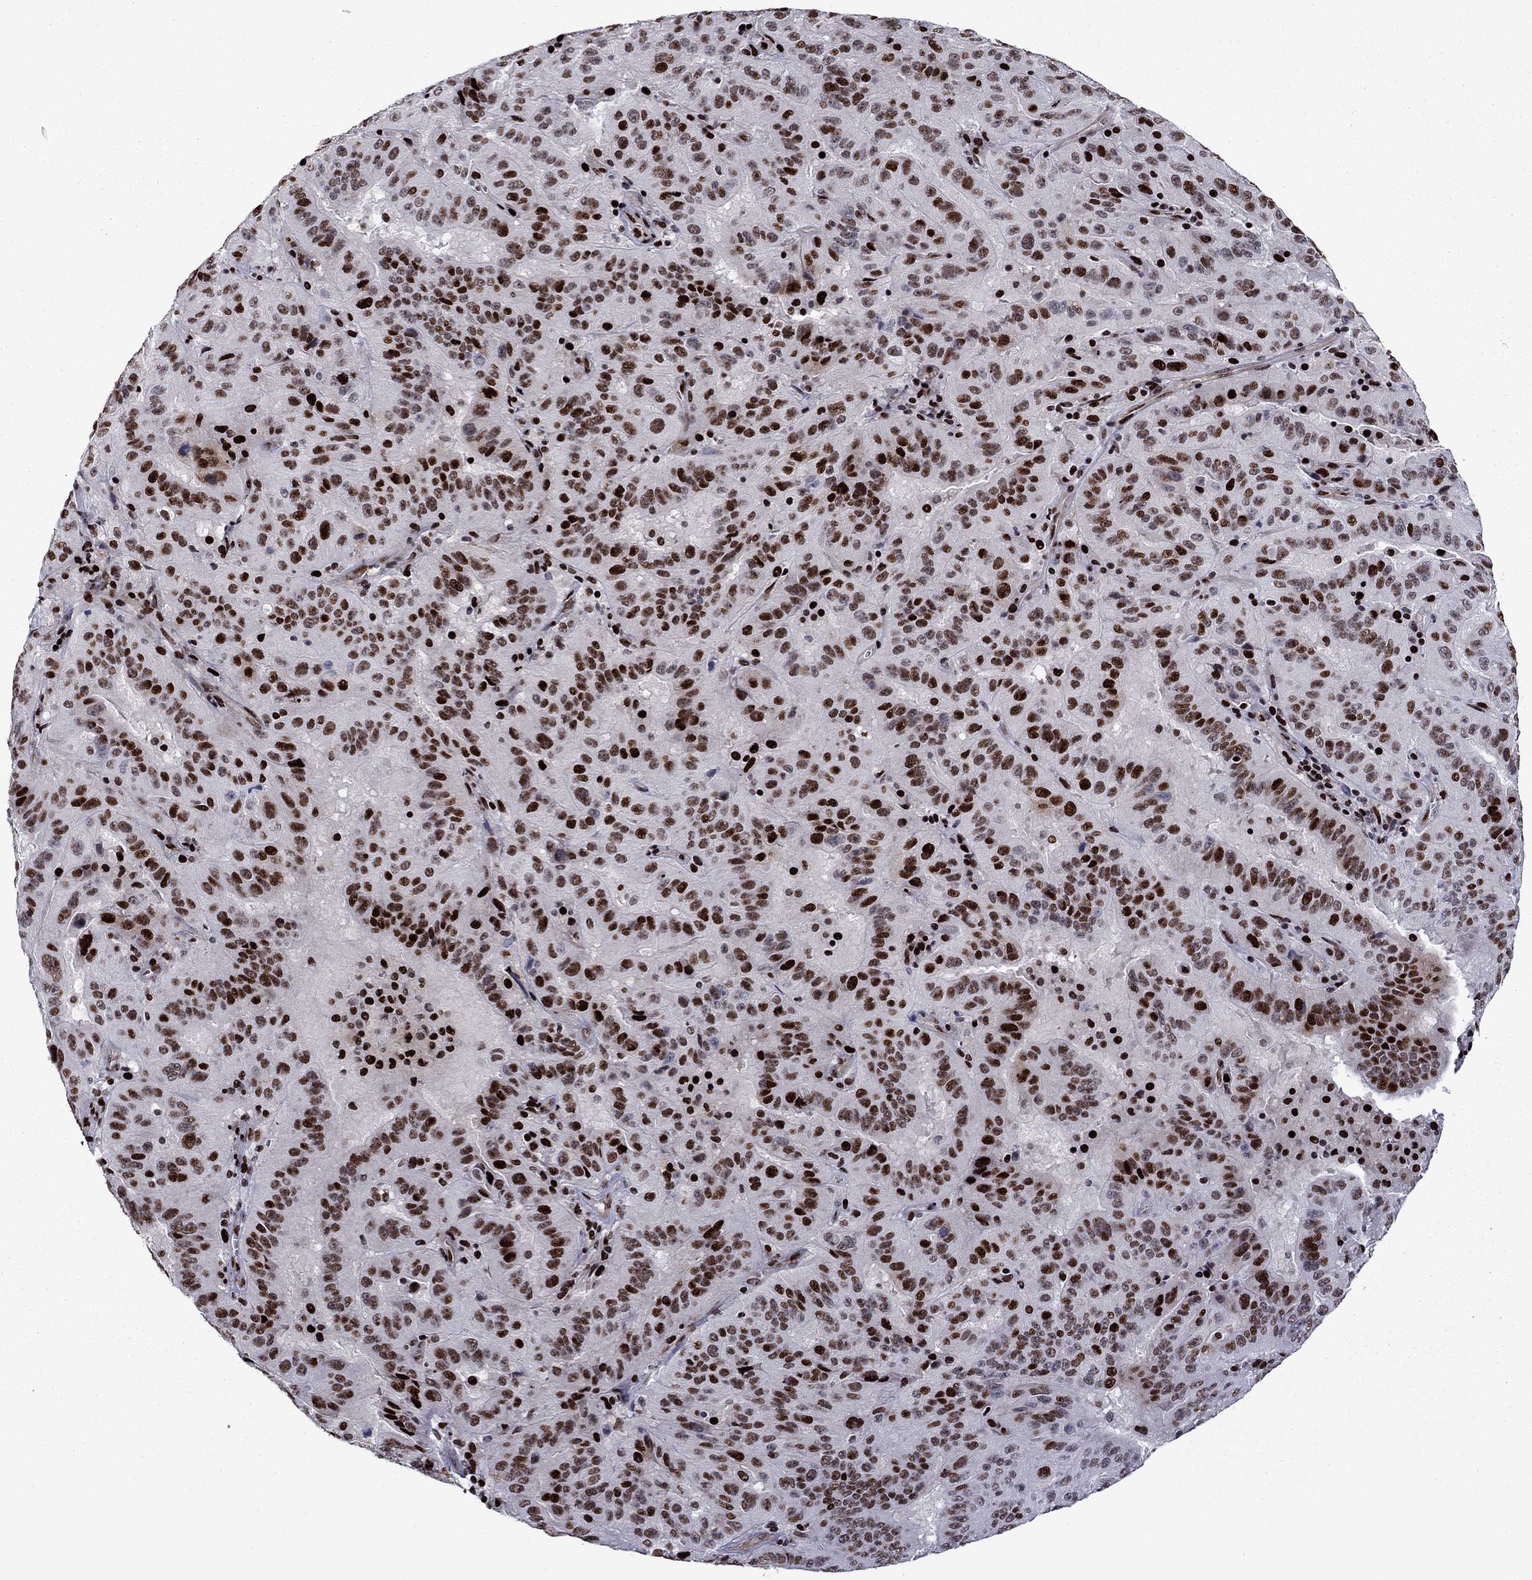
{"staining": {"intensity": "strong", "quantity": ">75%", "location": "nuclear"}, "tissue": "pancreatic cancer", "cell_type": "Tumor cells", "image_type": "cancer", "snomed": [{"axis": "morphology", "description": "Adenocarcinoma, NOS"}, {"axis": "topography", "description": "Pancreas"}], "caption": "This is a photomicrograph of immunohistochemistry staining of pancreatic cancer (adenocarcinoma), which shows strong staining in the nuclear of tumor cells.", "gene": "LIMK1", "patient": {"sex": "male", "age": 63}}